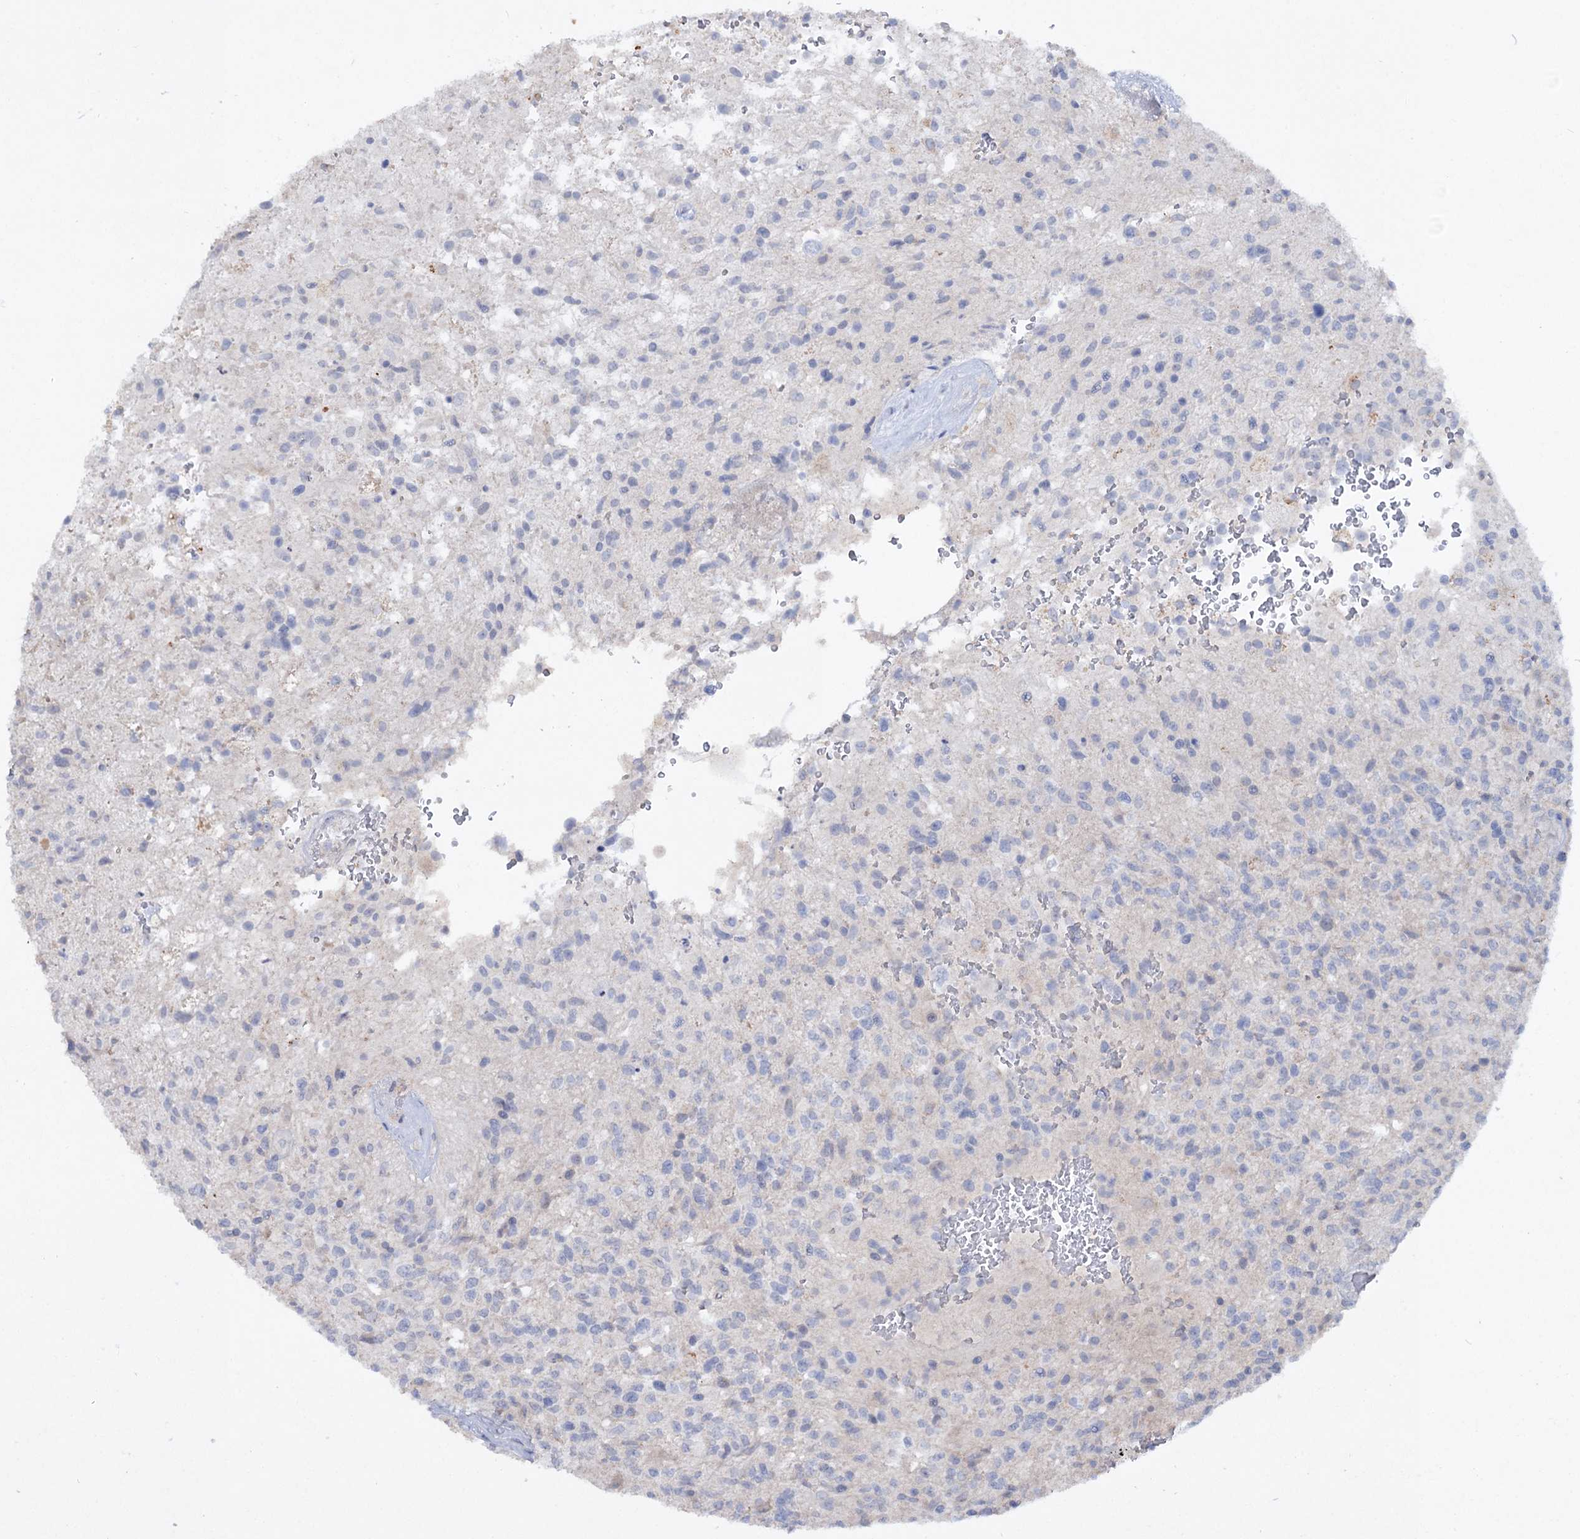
{"staining": {"intensity": "negative", "quantity": "none", "location": "none"}, "tissue": "glioma", "cell_type": "Tumor cells", "image_type": "cancer", "snomed": [{"axis": "morphology", "description": "Glioma, malignant, High grade"}, {"axis": "topography", "description": "Brain"}], "caption": "DAB immunohistochemical staining of human malignant glioma (high-grade) displays no significant positivity in tumor cells.", "gene": "ATP4A", "patient": {"sex": "male", "age": 56}}